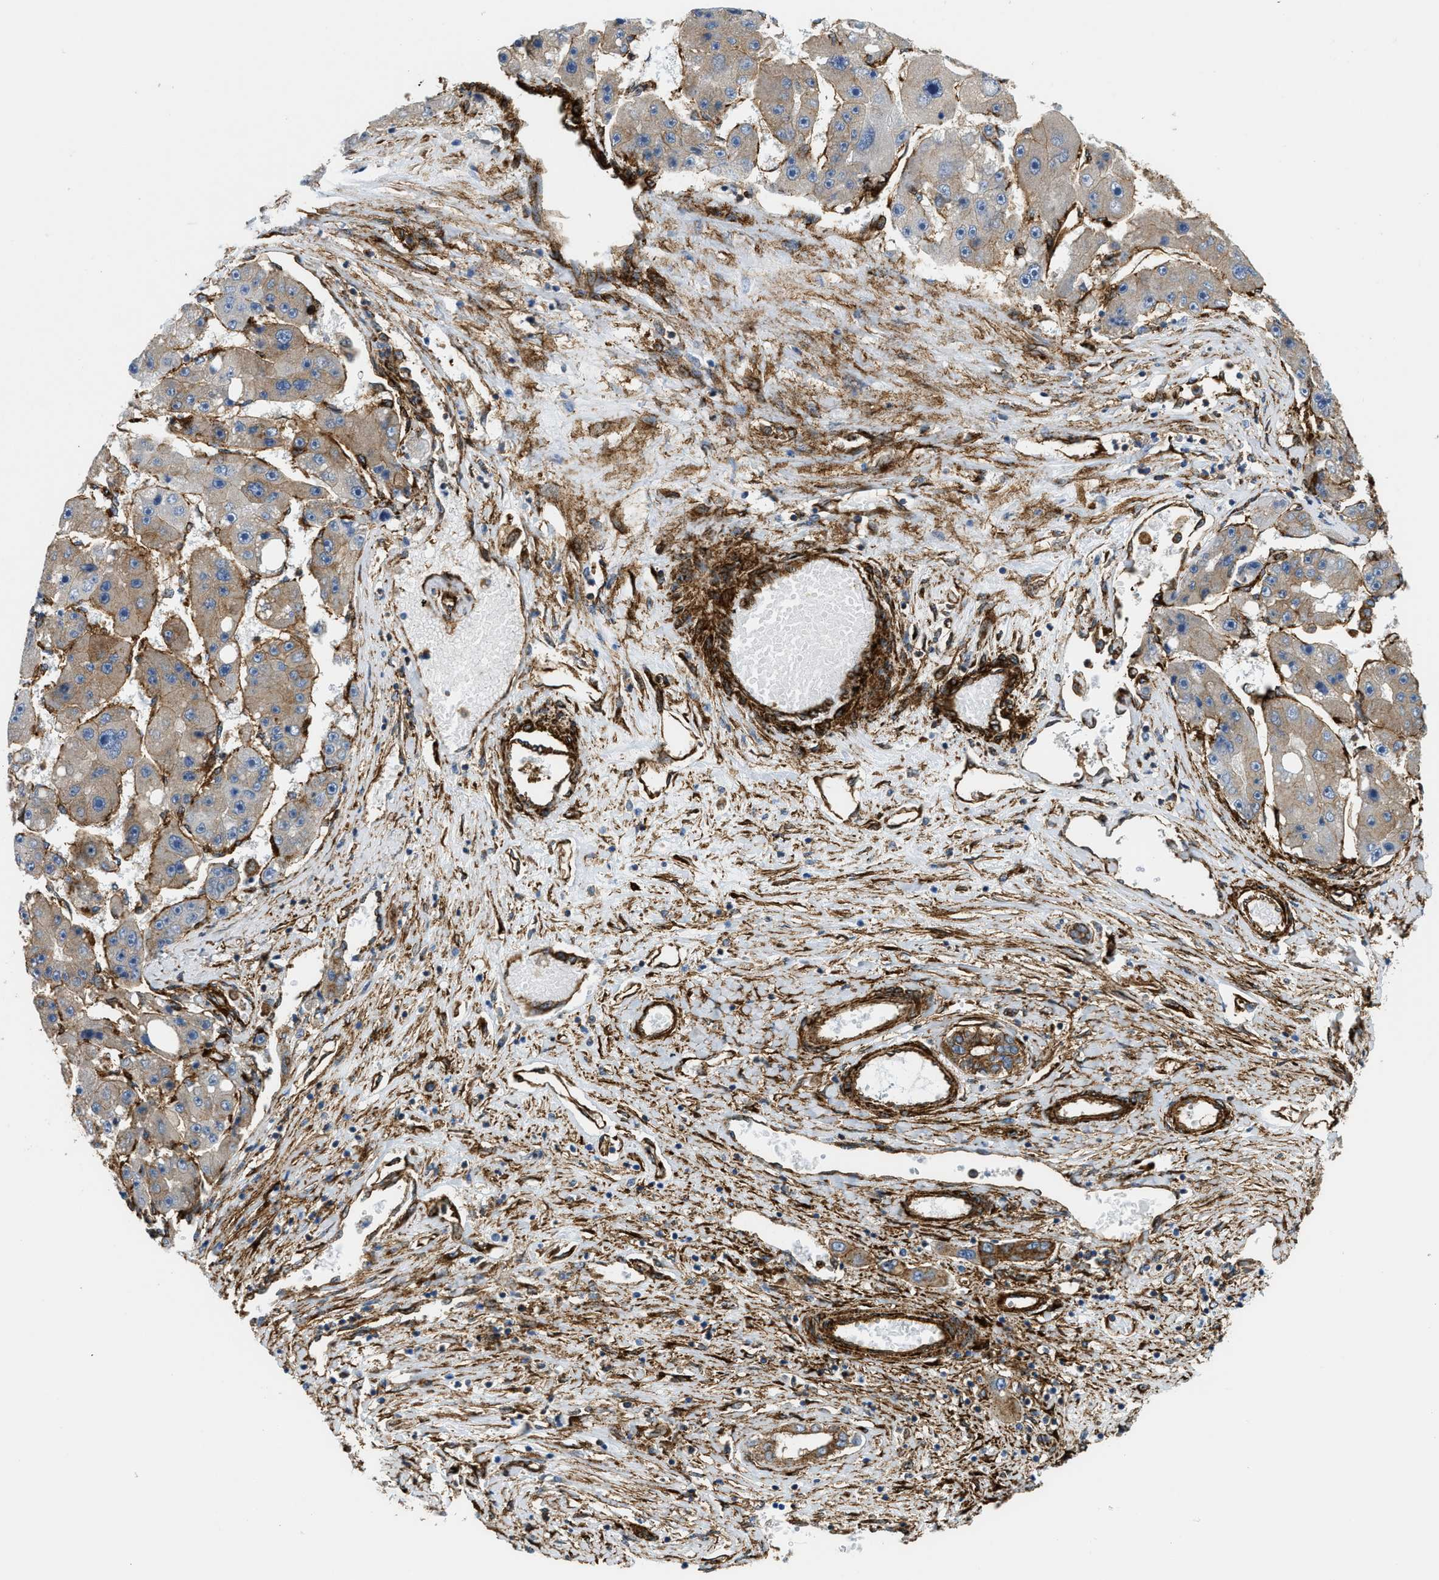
{"staining": {"intensity": "weak", "quantity": "<25%", "location": "cytoplasmic/membranous"}, "tissue": "liver cancer", "cell_type": "Tumor cells", "image_type": "cancer", "snomed": [{"axis": "morphology", "description": "Carcinoma, Hepatocellular, NOS"}, {"axis": "topography", "description": "Liver"}], "caption": "IHC image of liver cancer stained for a protein (brown), which displays no staining in tumor cells.", "gene": "HIP1", "patient": {"sex": "female", "age": 61}}